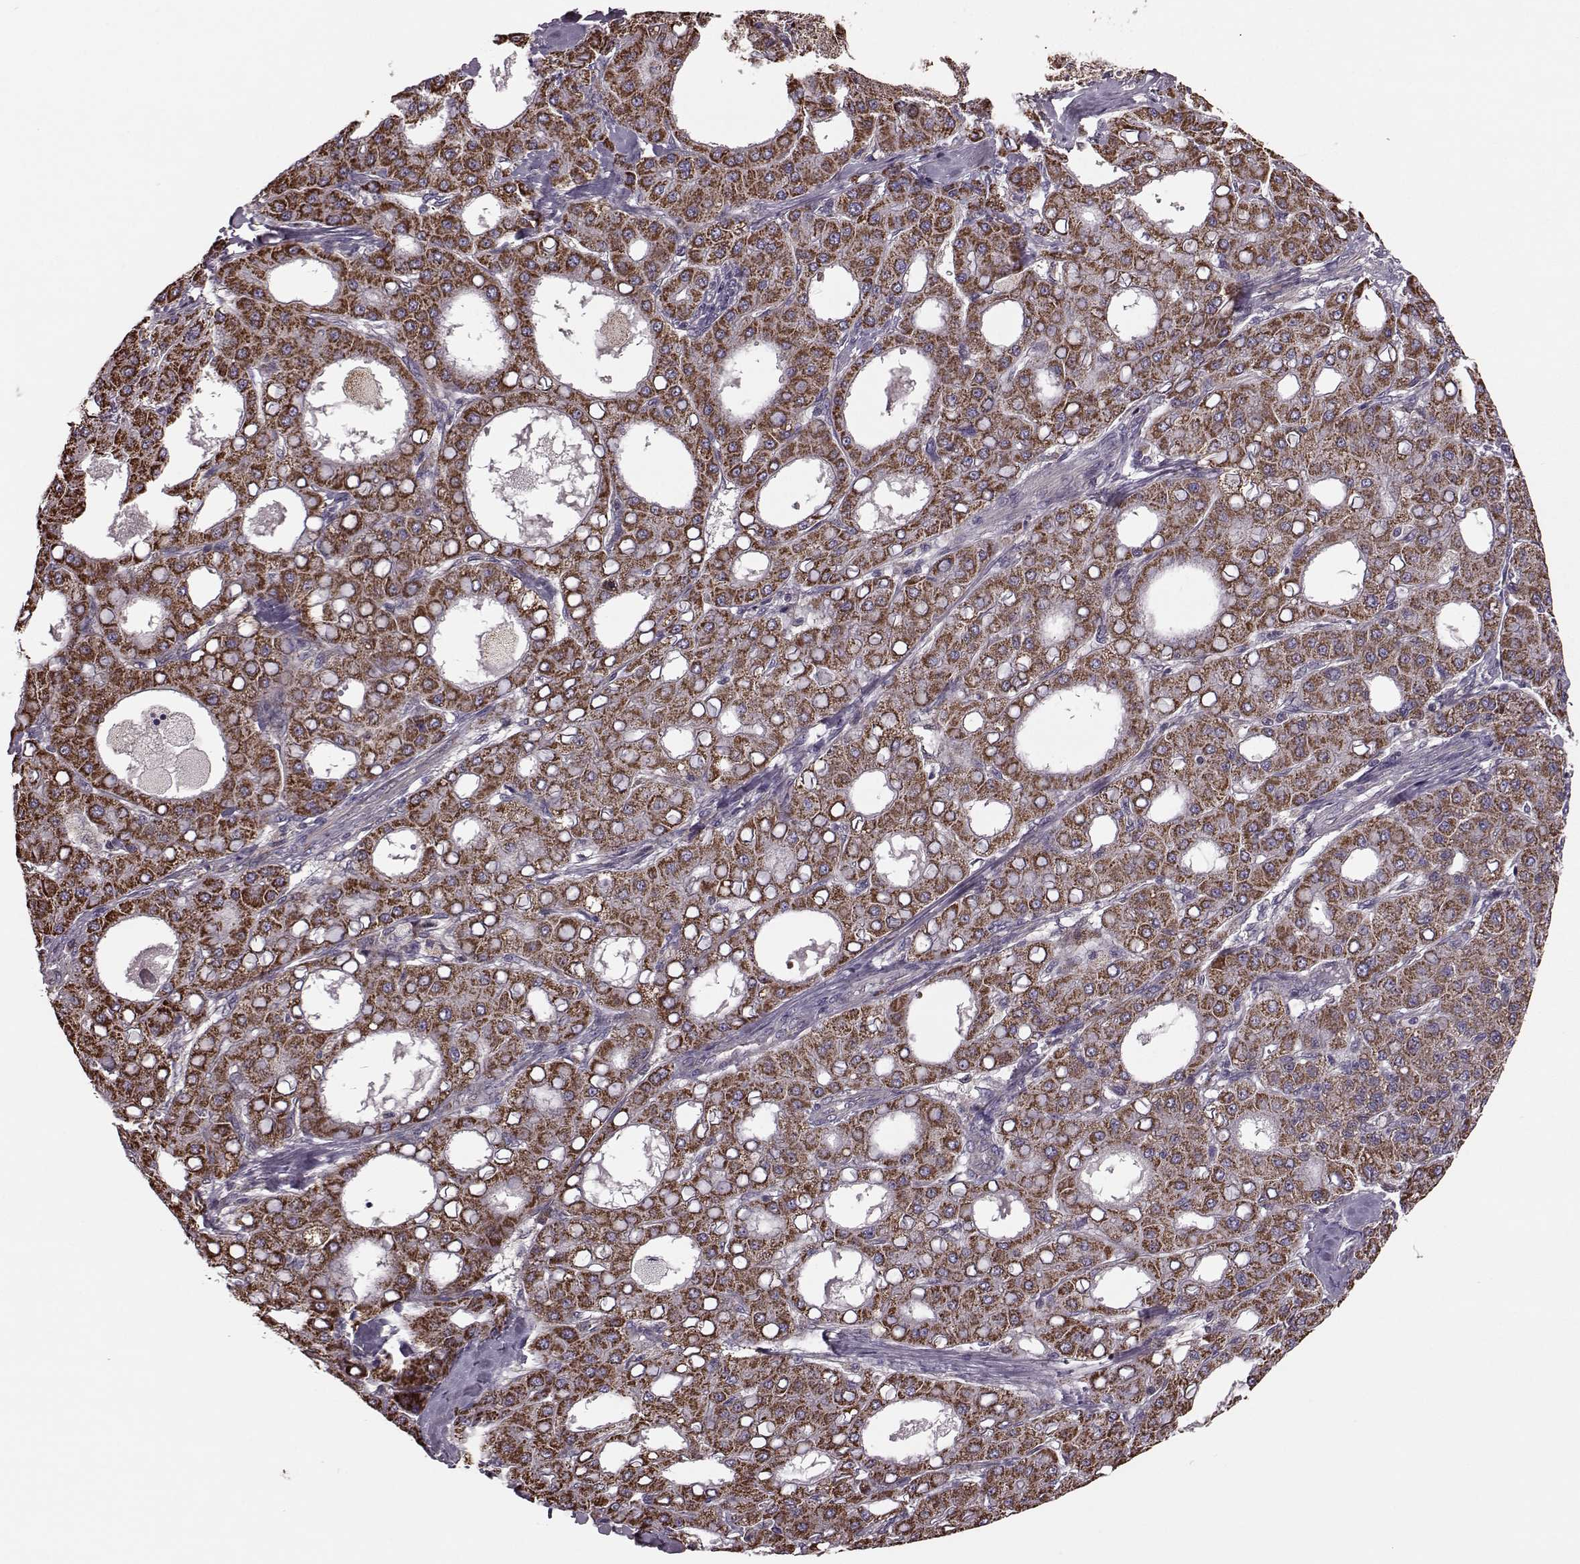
{"staining": {"intensity": "strong", "quantity": ">75%", "location": "cytoplasmic/membranous"}, "tissue": "liver cancer", "cell_type": "Tumor cells", "image_type": "cancer", "snomed": [{"axis": "morphology", "description": "Carcinoma, Hepatocellular, NOS"}, {"axis": "topography", "description": "Liver"}], "caption": "Tumor cells display strong cytoplasmic/membranous expression in approximately >75% of cells in liver cancer (hepatocellular carcinoma).", "gene": "PUDP", "patient": {"sex": "male", "age": 65}}